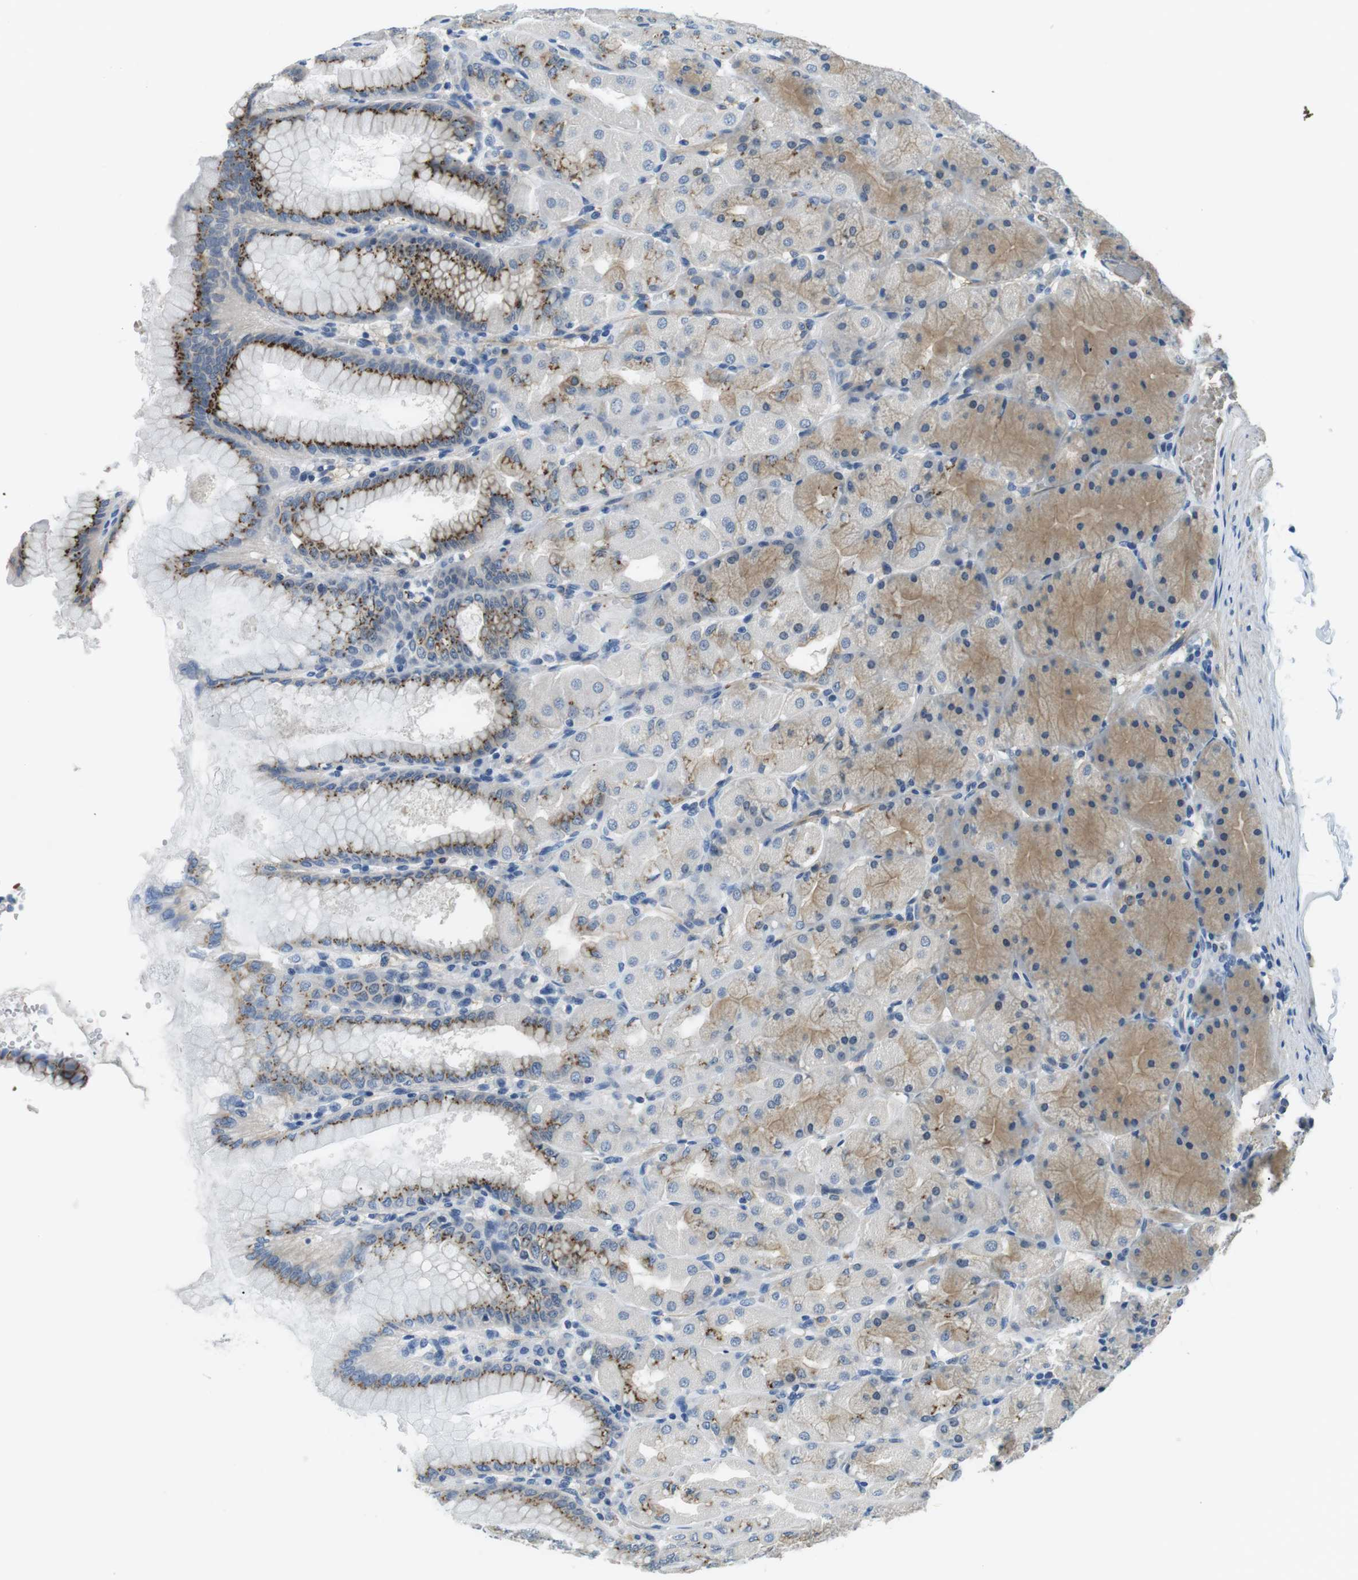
{"staining": {"intensity": "moderate", "quantity": "25%-75%", "location": "cytoplasmic/membranous"}, "tissue": "stomach", "cell_type": "Glandular cells", "image_type": "normal", "snomed": [{"axis": "morphology", "description": "Normal tissue, NOS"}, {"axis": "topography", "description": "Stomach, upper"}], "caption": "Immunohistochemical staining of normal human stomach exhibits 25%-75% levels of moderate cytoplasmic/membranous protein expression in about 25%-75% of glandular cells. (DAB = brown stain, brightfield microscopy at high magnification).", "gene": "WSCD1", "patient": {"sex": "female", "age": 56}}